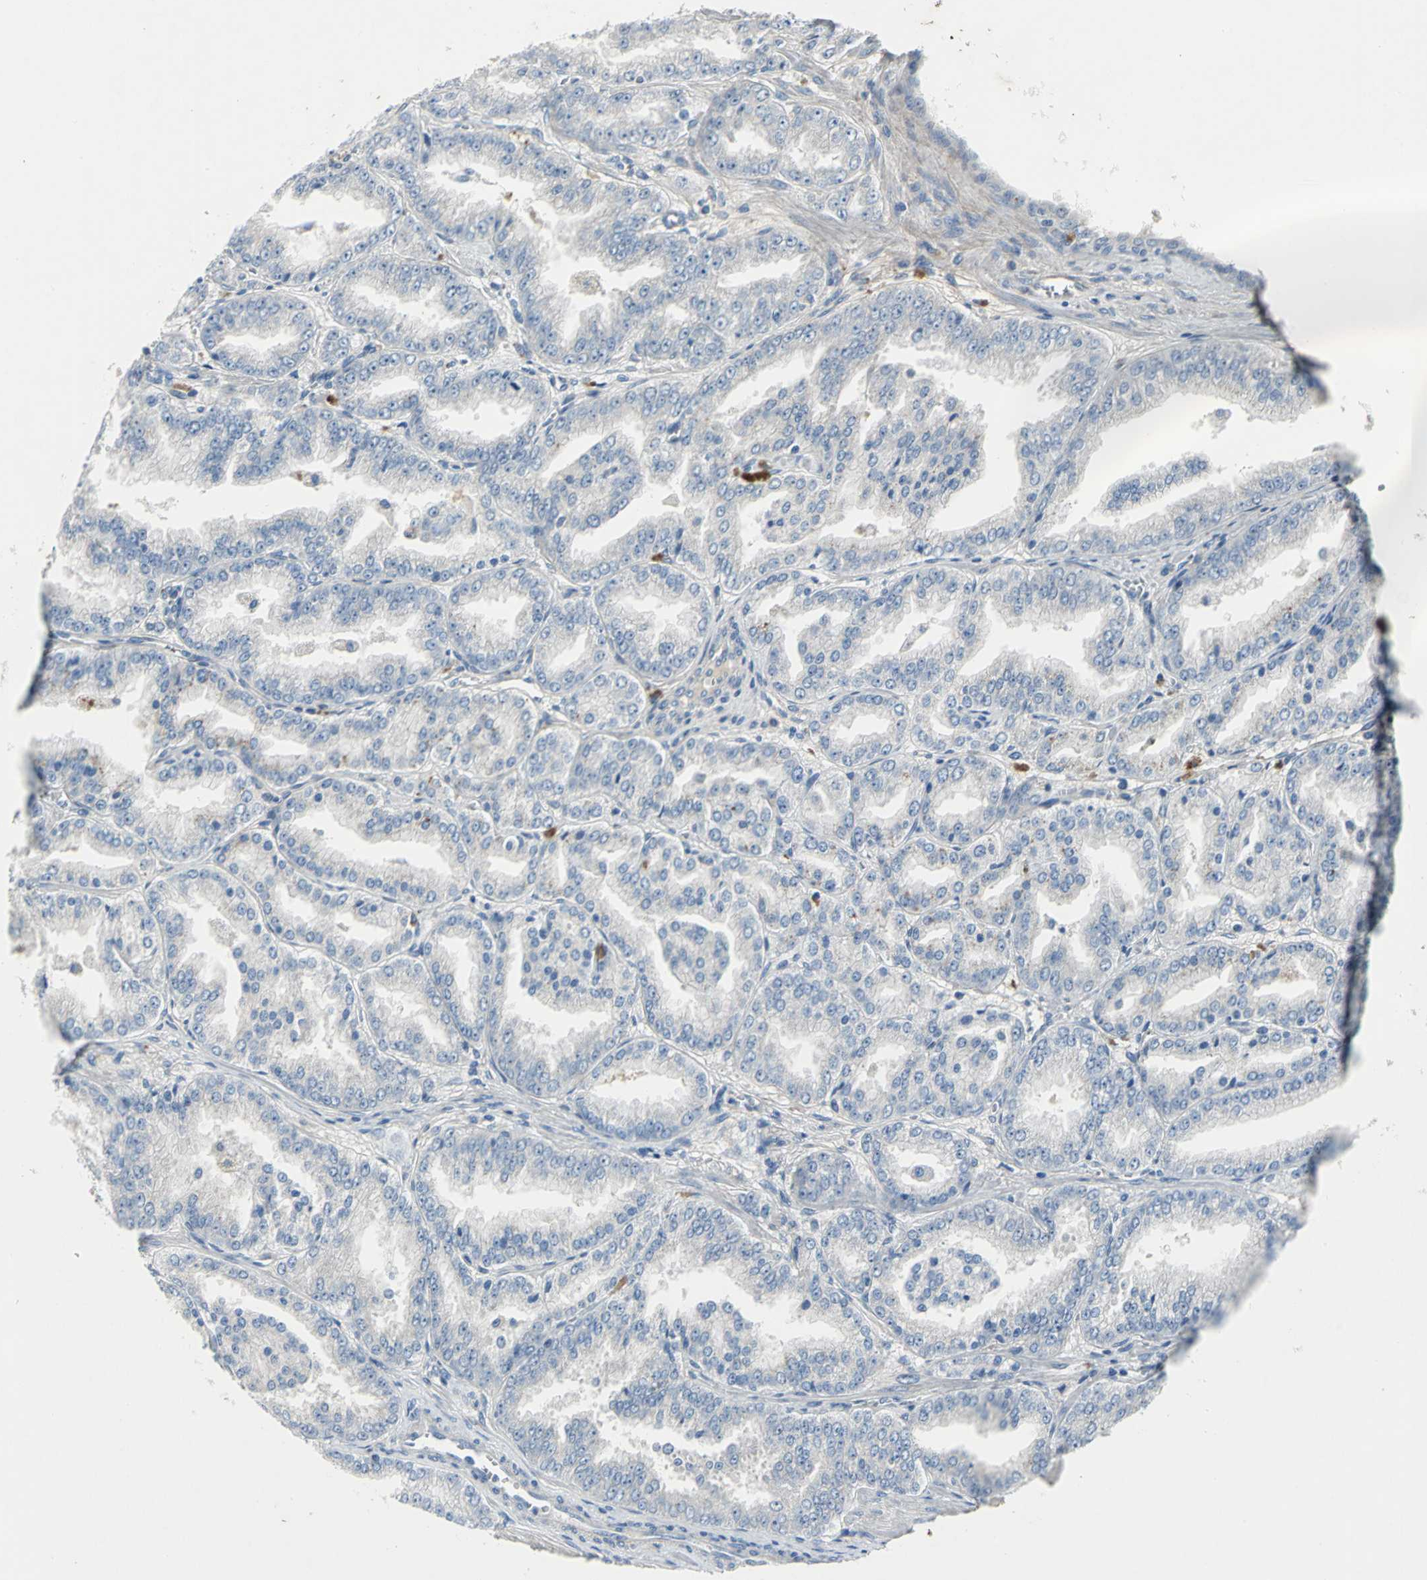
{"staining": {"intensity": "negative", "quantity": "none", "location": "none"}, "tissue": "prostate cancer", "cell_type": "Tumor cells", "image_type": "cancer", "snomed": [{"axis": "morphology", "description": "Adenocarcinoma, High grade"}, {"axis": "topography", "description": "Prostate"}], "caption": "DAB (3,3'-diaminobenzidine) immunohistochemical staining of high-grade adenocarcinoma (prostate) exhibits no significant staining in tumor cells.", "gene": "EFNB3", "patient": {"sex": "male", "age": 61}}